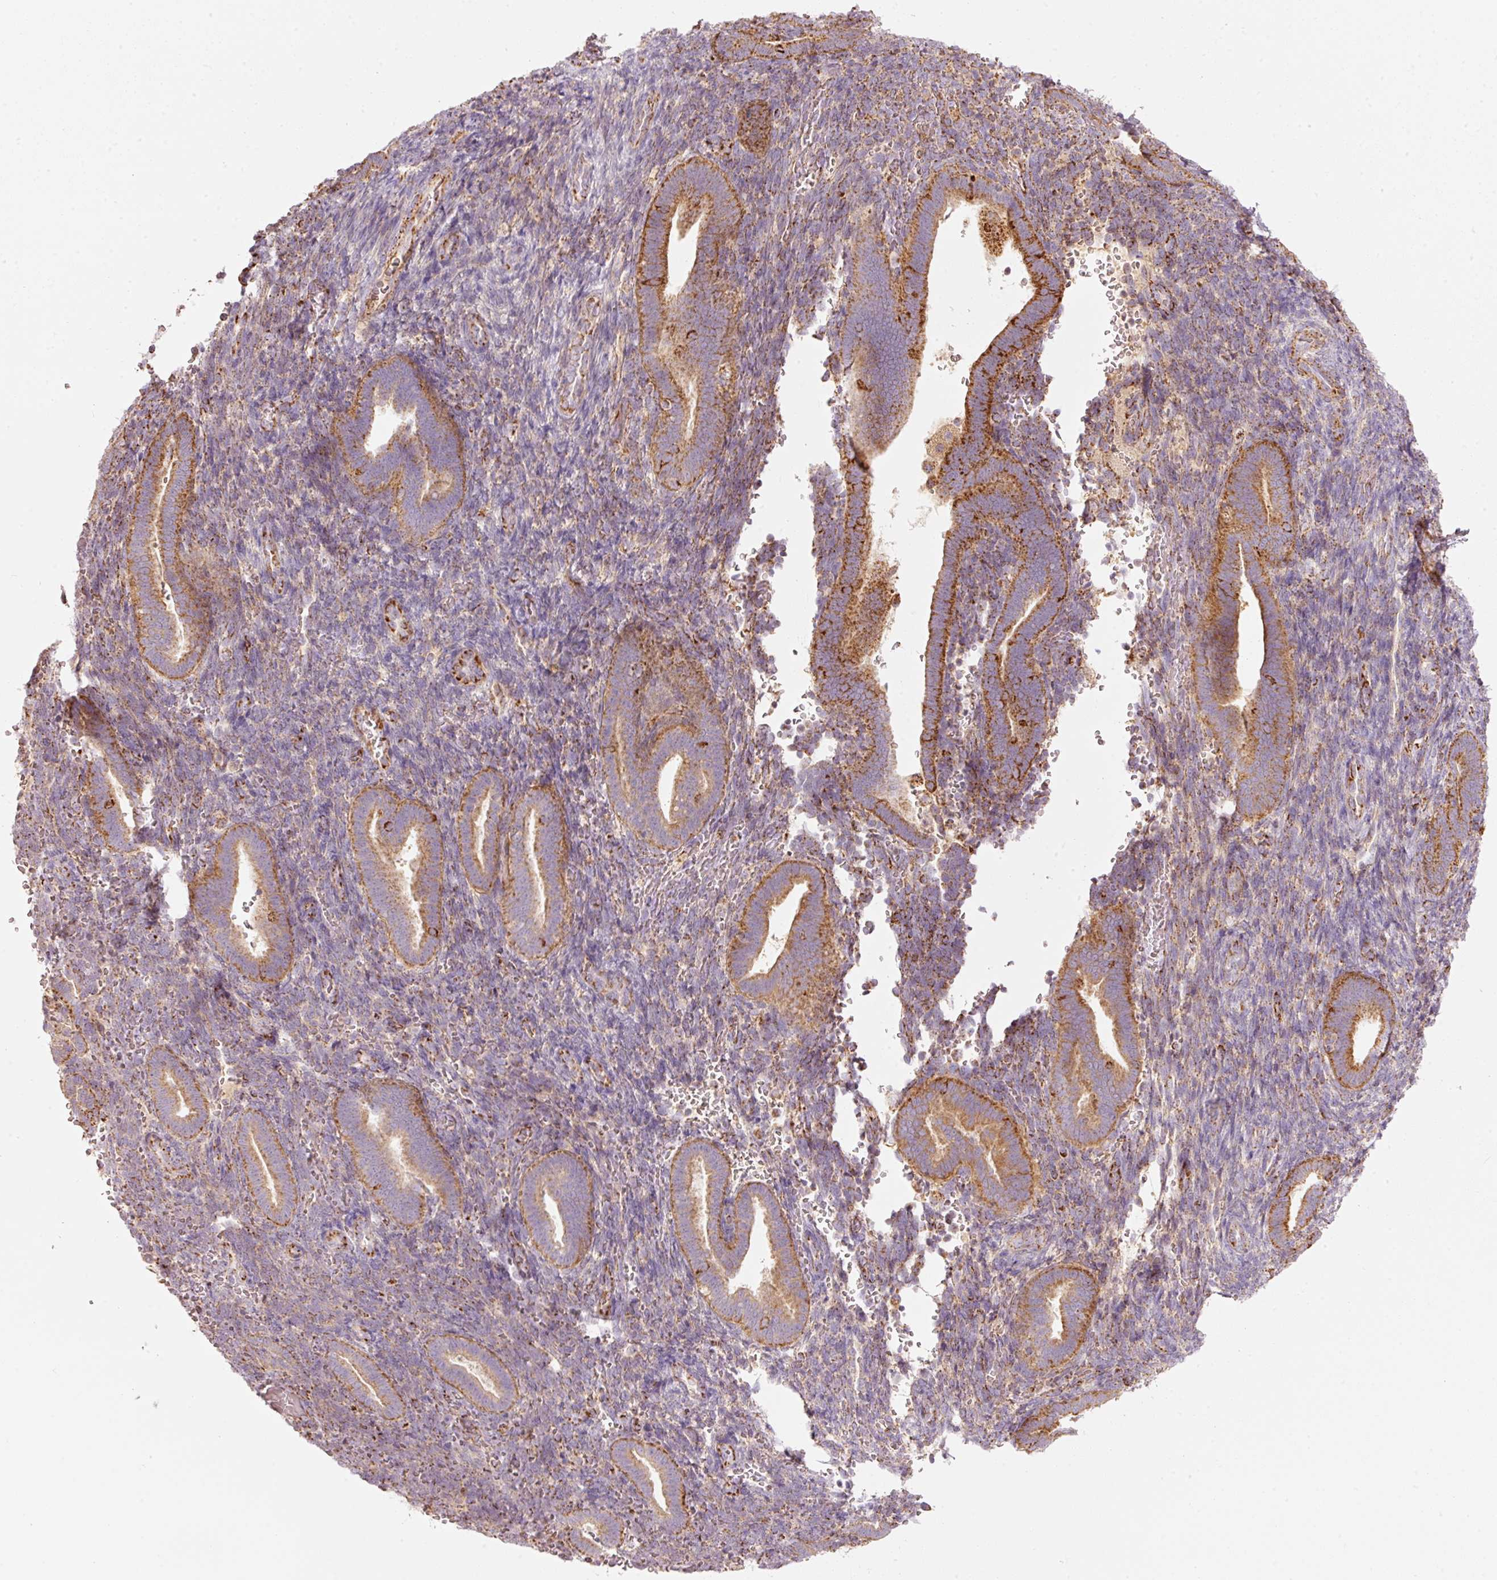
{"staining": {"intensity": "moderate", "quantity": "<25%", "location": "cytoplasmic/membranous"}, "tissue": "endometrium", "cell_type": "Cells in endometrial stroma", "image_type": "normal", "snomed": [{"axis": "morphology", "description": "Normal tissue, NOS"}, {"axis": "topography", "description": "Endometrium"}], "caption": "Moderate cytoplasmic/membranous staining for a protein is appreciated in about <25% of cells in endometrial stroma of normal endometrium using immunohistochemistry.", "gene": "C17orf98", "patient": {"sex": "female", "age": 34}}